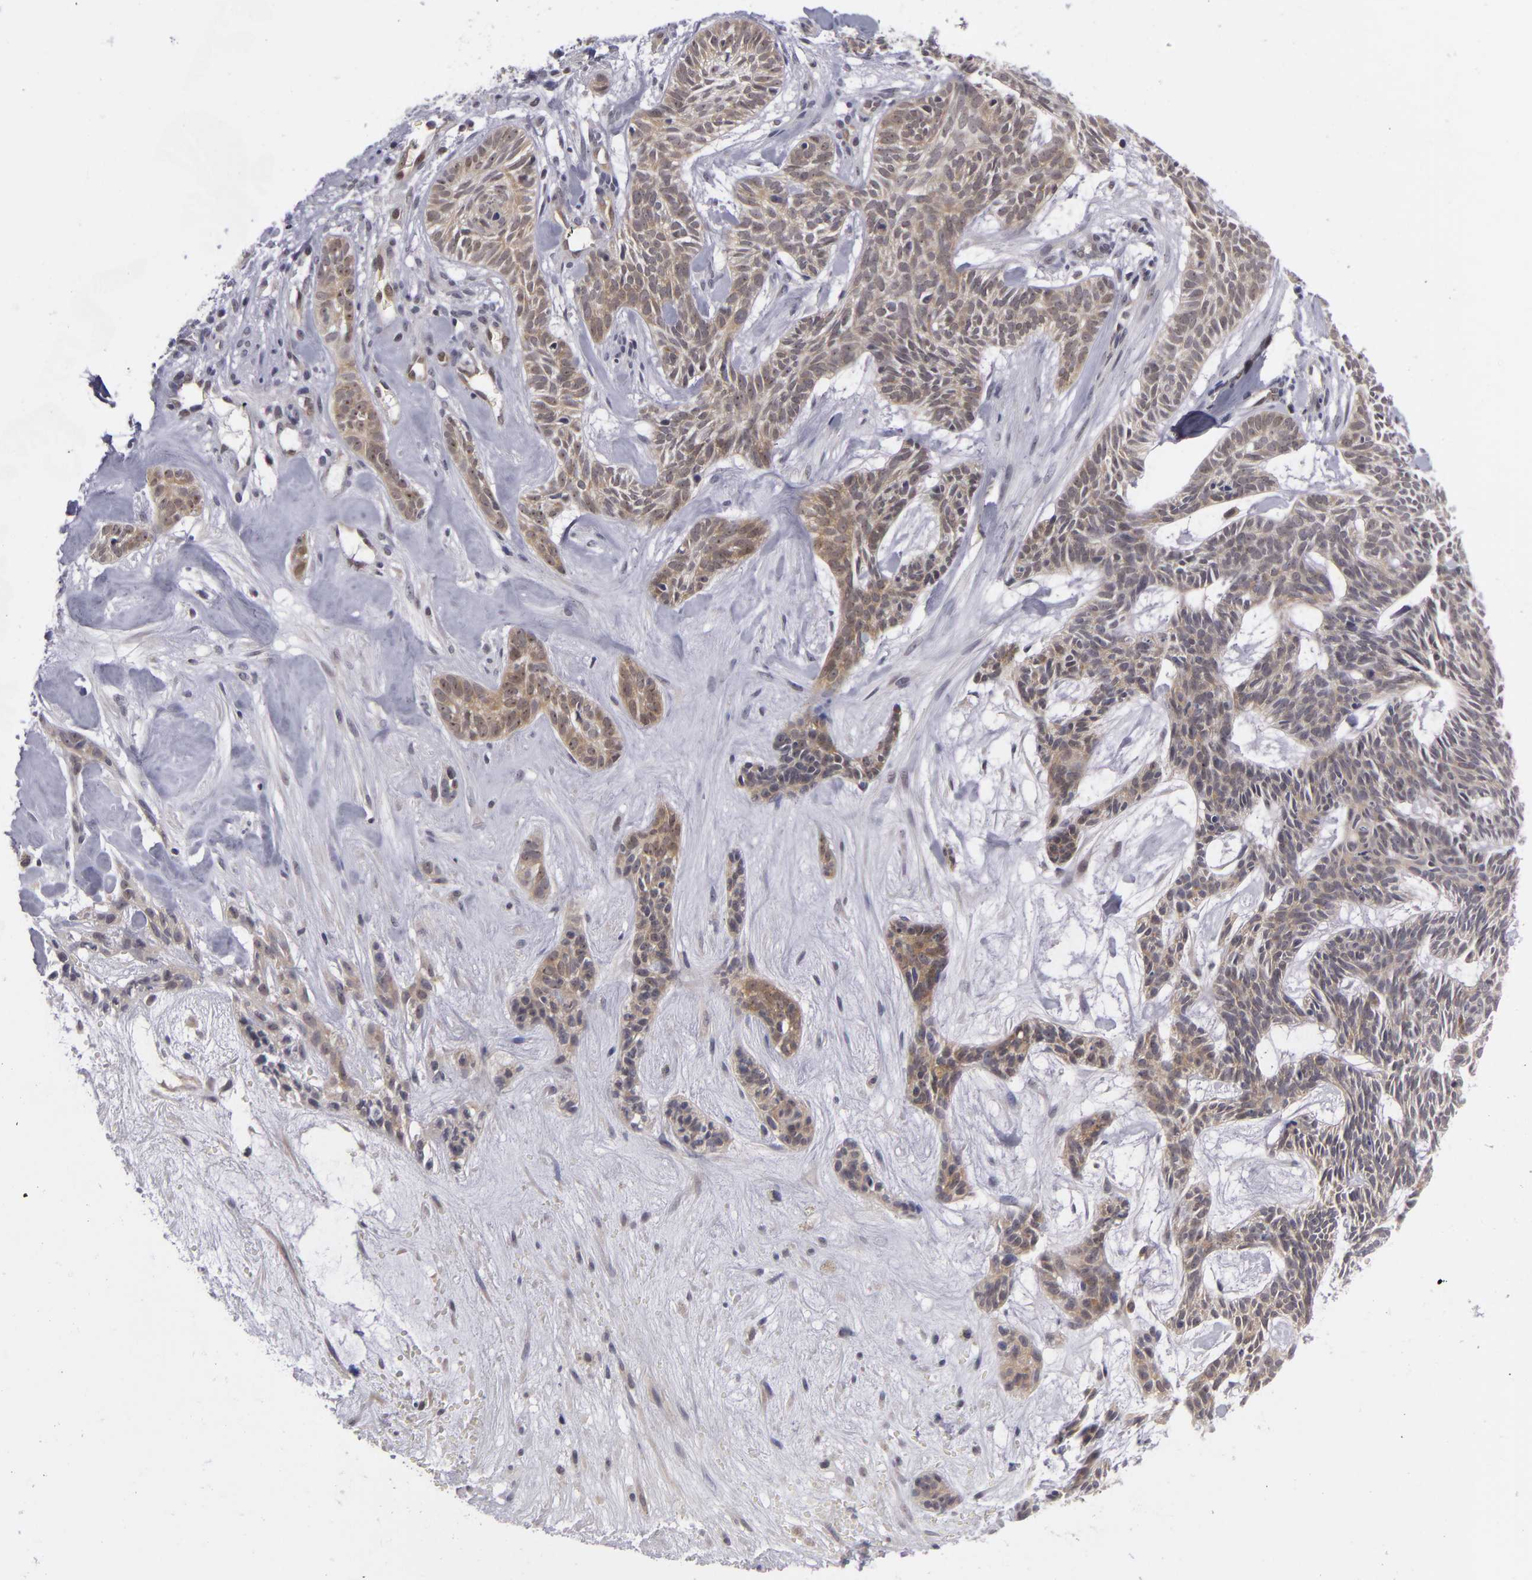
{"staining": {"intensity": "moderate", "quantity": ">75%", "location": "cytoplasmic/membranous"}, "tissue": "skin cancer", "cell_type": "Tumor cells", "image_type": "cancer", "snomed": [{"axis": "morphology", "description": "Basal cell carcinoma"}, {"axis": "topography", "description": "Skin"}], "caption": "Immunohistochemistry image of neoplastic tissue: skin cancer (basal cell carcinoma) stained using IHC demonstrates medium levels of moderate protein expression localized specifically in the cytoplasmic/membranous of tumor cells, appearing as a cytoplasmic/membranous brown color.", "gene": "BCL10", "patient": {"sex": "male", "age": 75}}